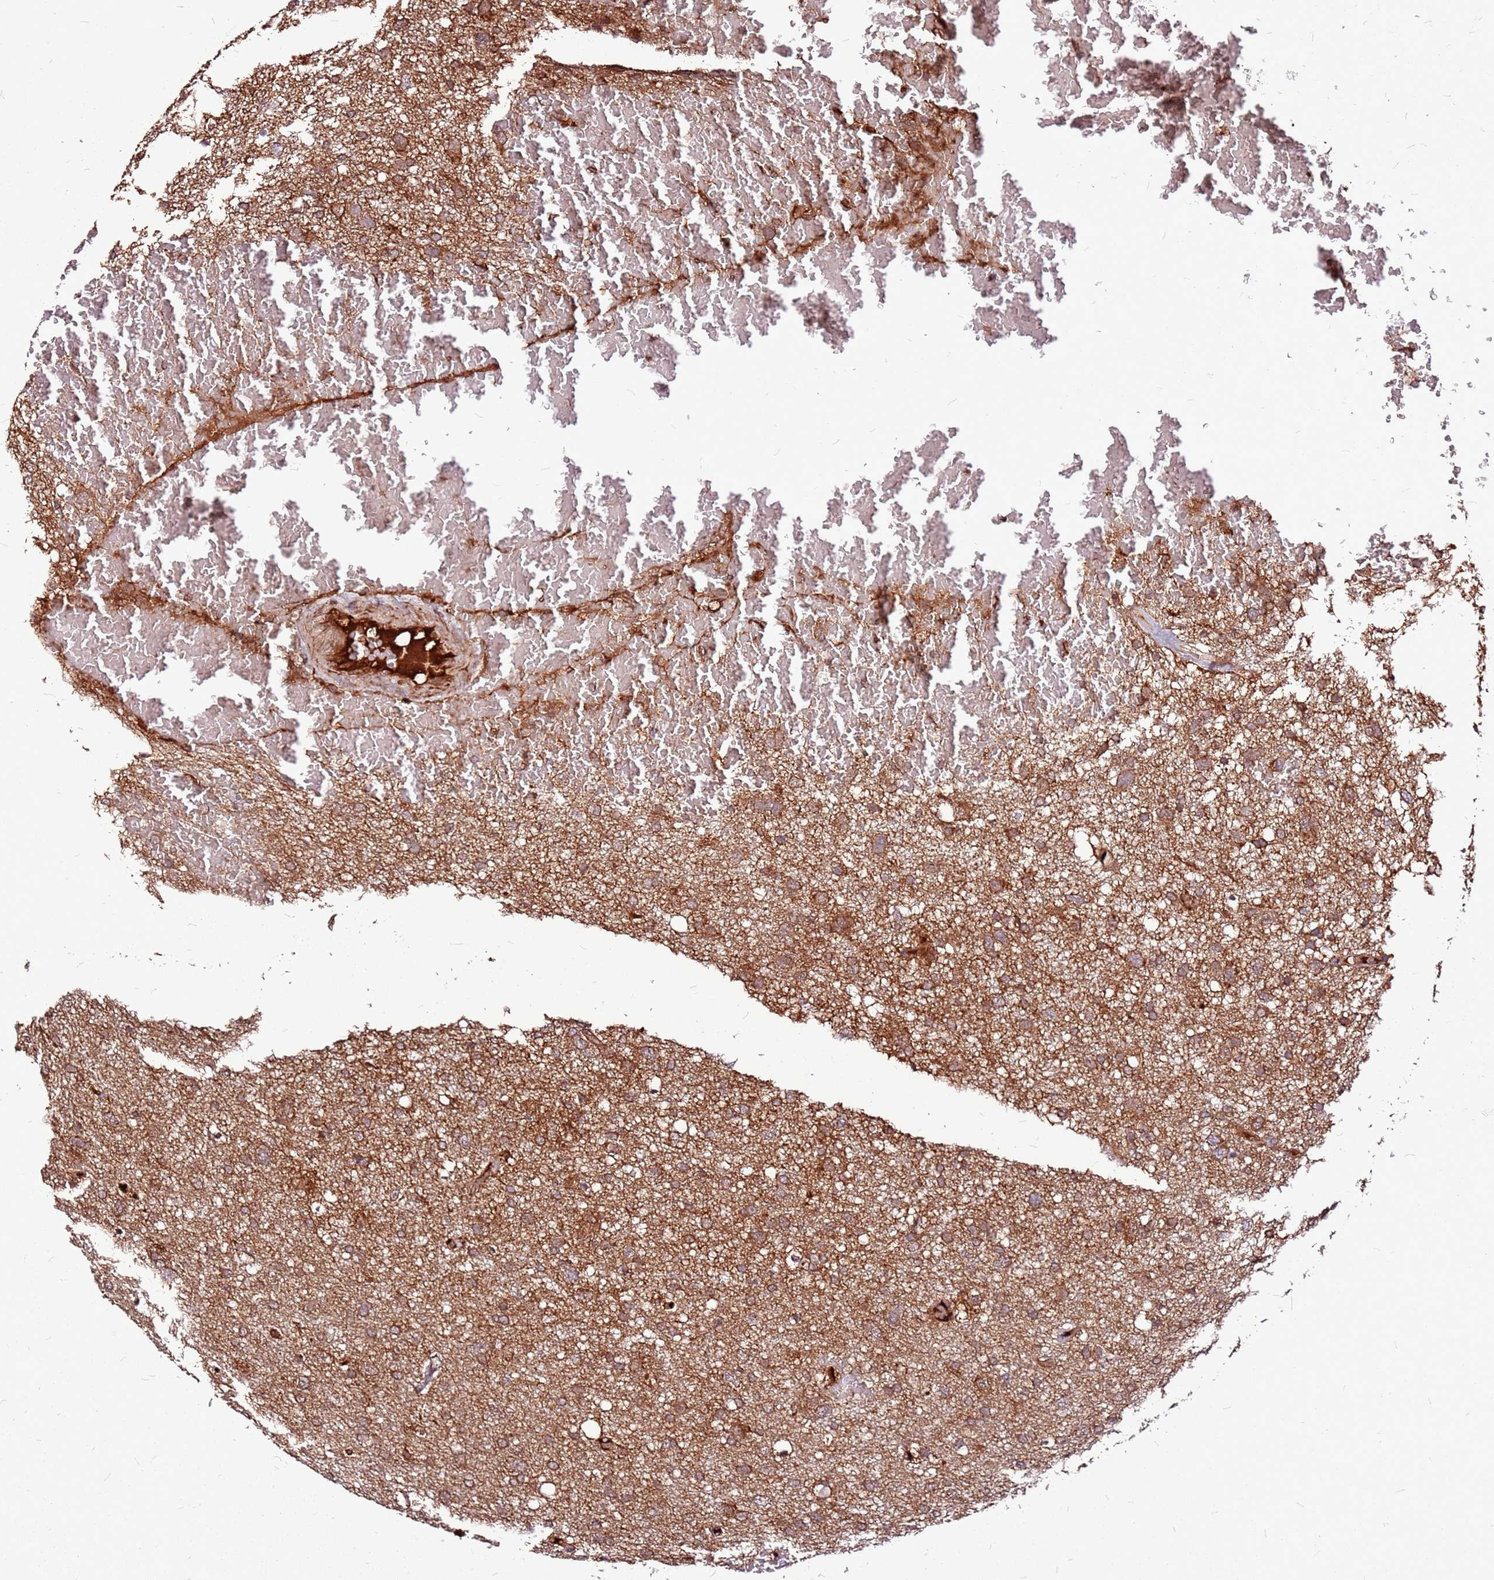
{"staining": {"intensity": "moderate", "quantity": ">75%", "location": "cytoplasmic/membranous"}, "tissue": "glioma", "cell_type": "Tumor cells", "image_type": "cancer", "snomed": [{"axis": "morphology", "description": "Glioma, malignant, High grade"}, {"axis": "topography", "description": "Brain"}], "caption": "Glioma stained for a protein reveals moderate cytoplasmic/membranous positivity in tumor cells.", "gene": "LYPLAL1", "patient": {"sex": "male", "age": 61}}